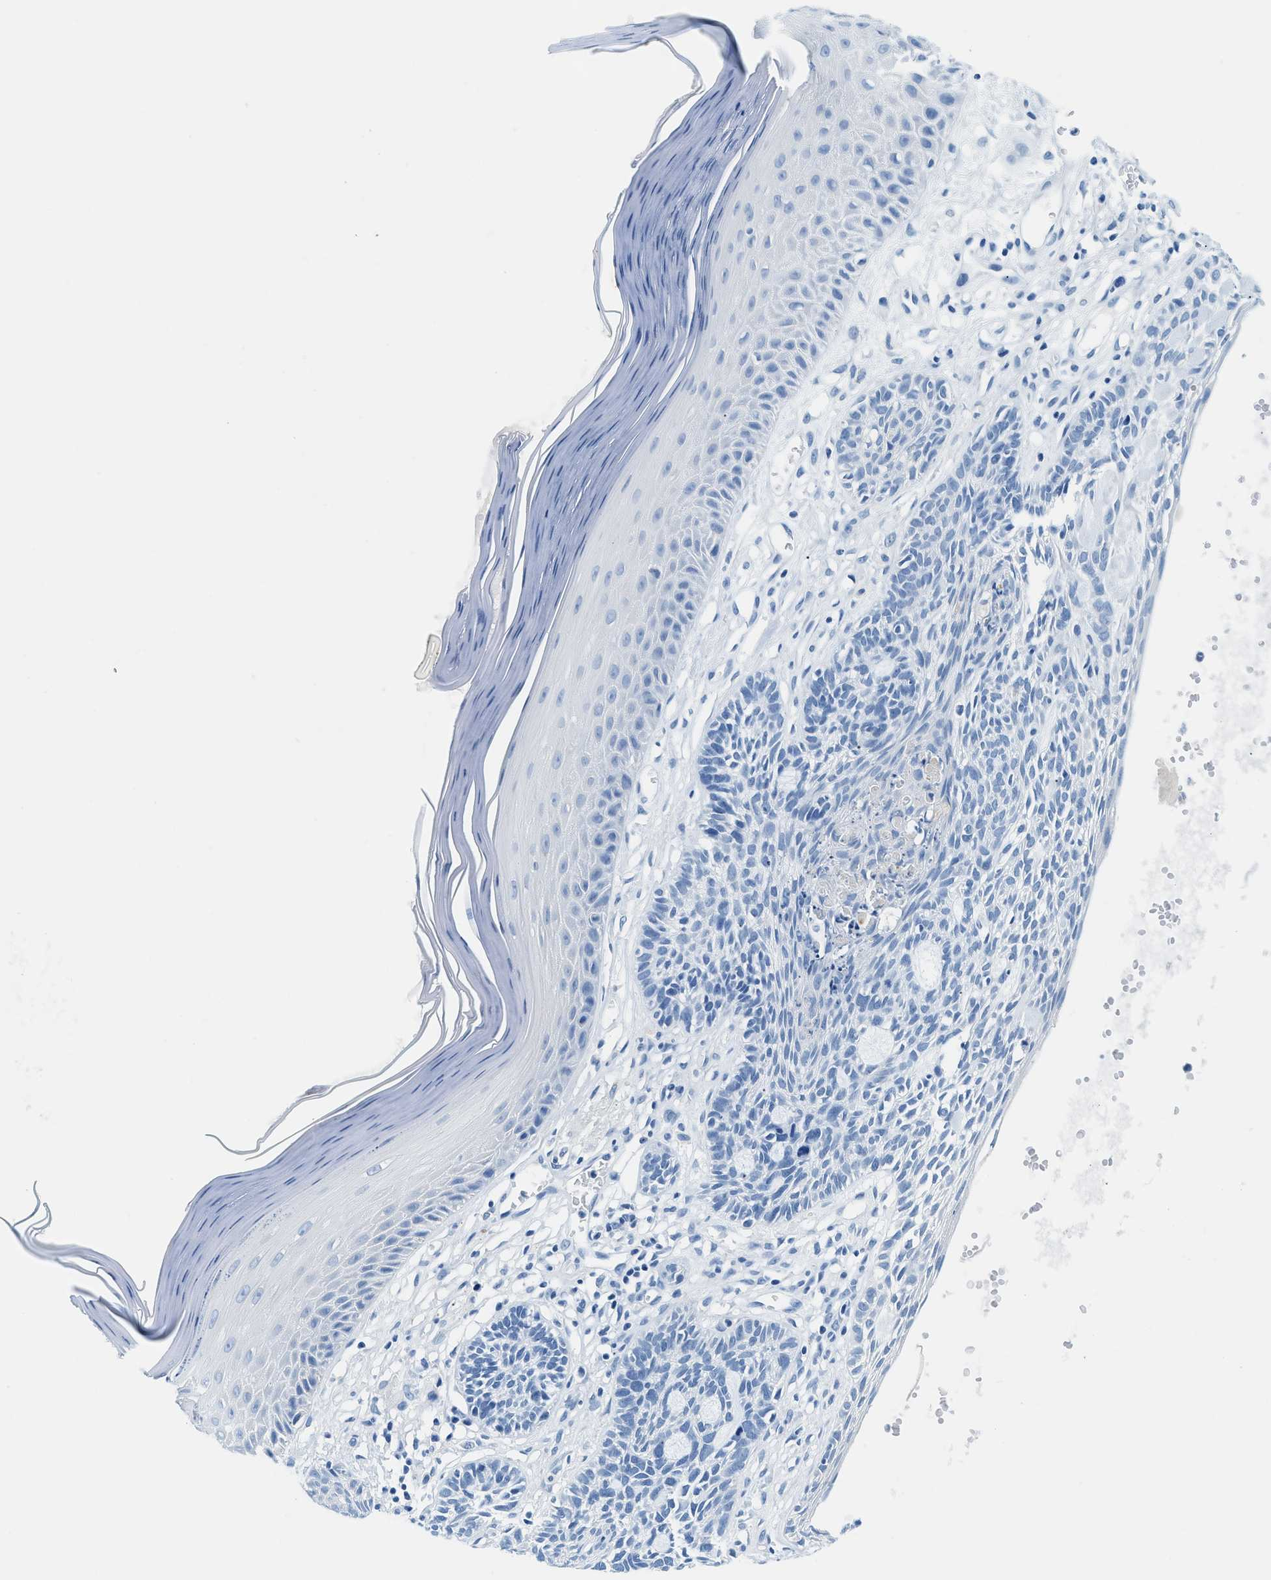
{"staining": {"intensity": "negative", "quantity": "none", "location": "none"}, "tissue": "skin cancer", "cell_type": "Tumor cells", "image_type": "cancer", "snomed": [{"axis": "morphology", "description": "Basal cell carcinoma"}, {"axis": "topography", "description": "Skin"}], "caption": "This photomicrograph is of basal cell carcinoma (skin) stained with immunohistochemistry to label a protein in brown with the nuclei are counter-stained blue. There is no staining in tumor cells. (Stains: DAB (3,3'-diaminobenzidine) IHC with hematoxylin counter stain, Microscopy: brightfield microscopy at high magnification).", "gene": "STXBP2", "patient": {"sex": "male", "age": 67}}